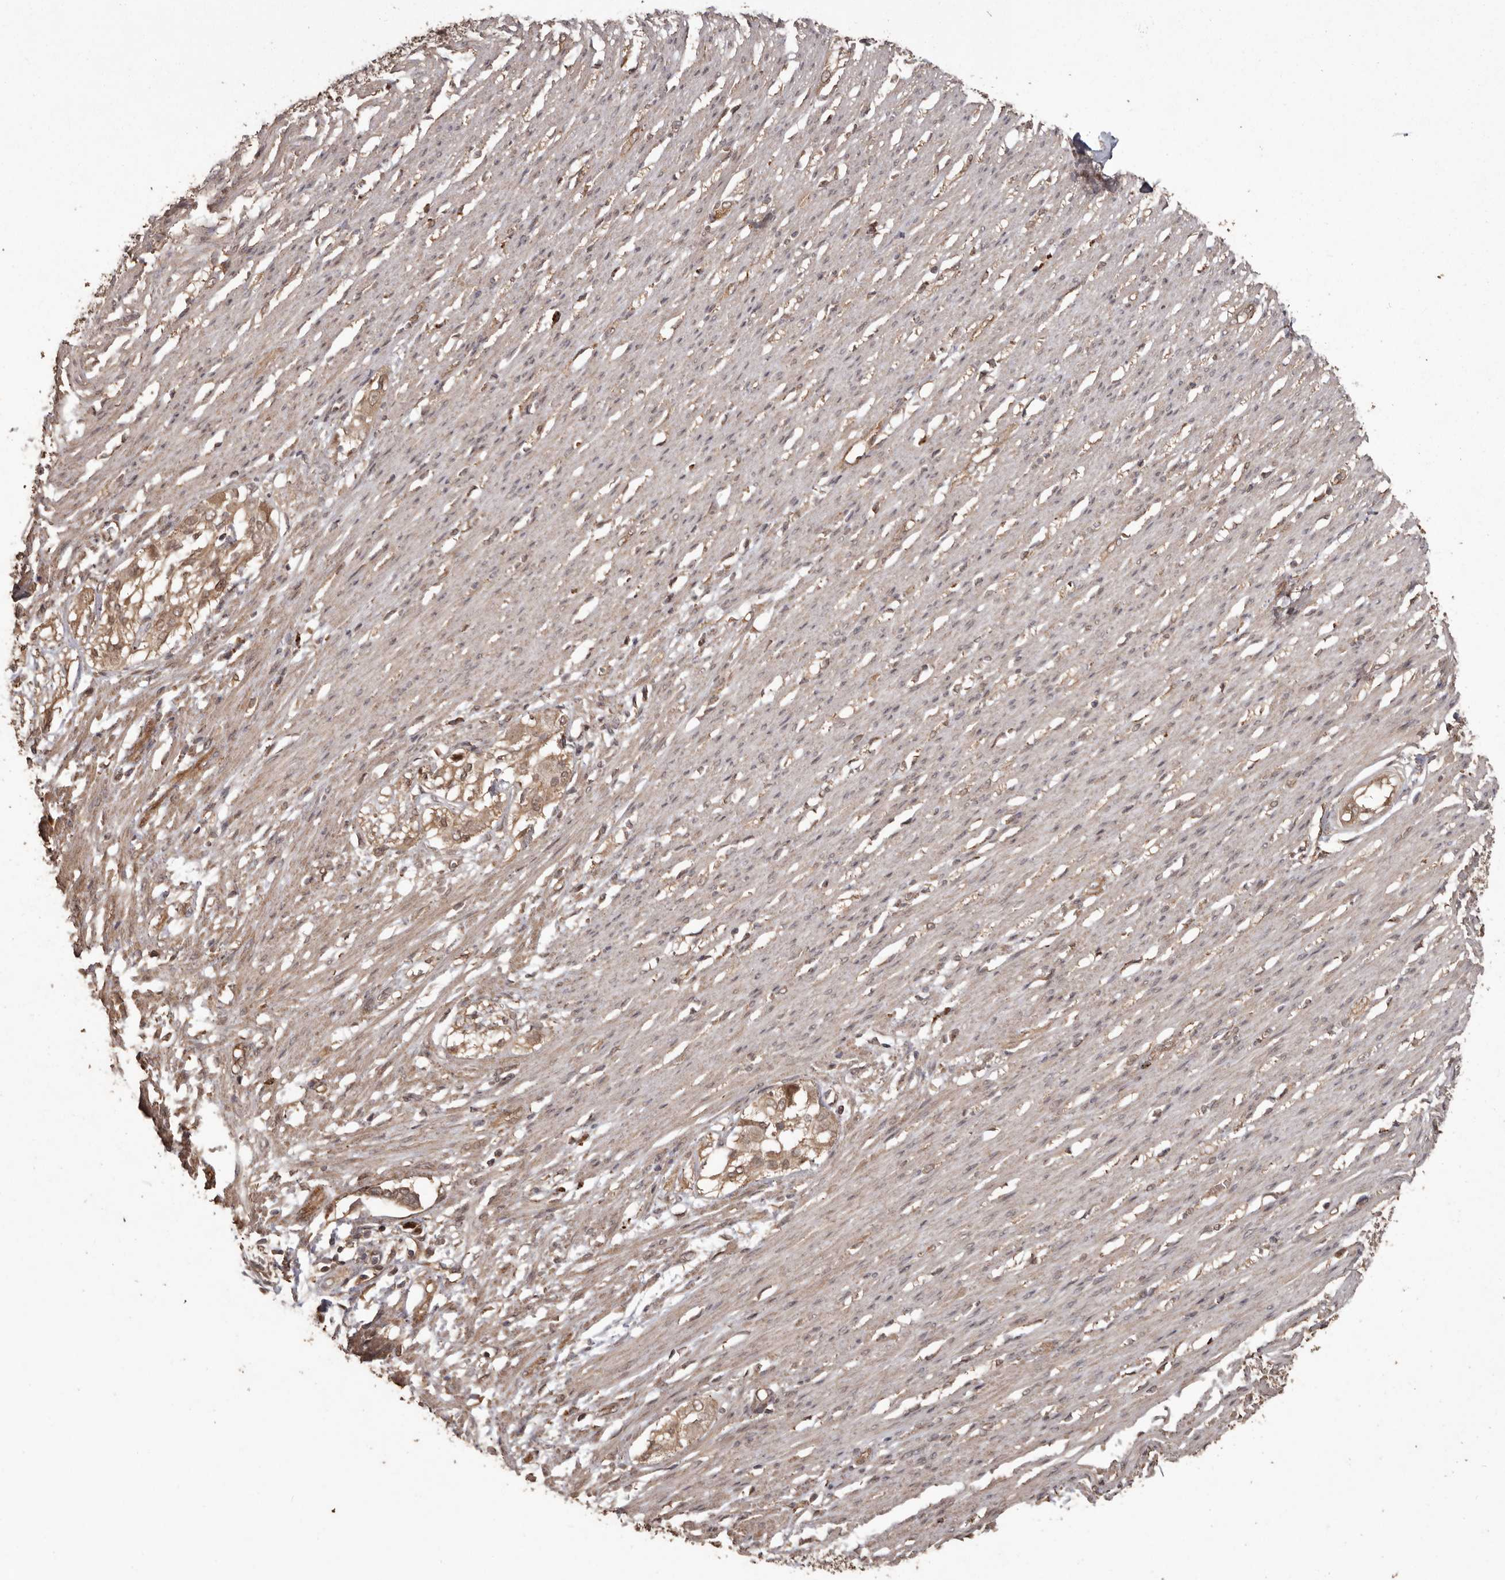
{"staining": {"intensity": "weak", "quantity": "25%-75%", "location": "cytoplasmic/membranous"}, "tissue": "smooth muscle", "cell_type": "Smooth muscle cells", "image_type": "normal", "snomed": [{"axis": "morphology", "description": "Normal tissue, NOS"}, {"axis": "morphology", "description": "Adenocarcinoma, NOS"}, {"axis": "topography", "description": "Colon"}, {"axis": "topography", "description": "Peripheral nerve tissue"}], "caption": "A high-resolution photomicrograph shows IHC staining of normal smooth muscle, which demonstrates weak cytoplasmic/membranous staining in about 25%-75% of smooth muscle cells.", "gene": "NUP43", "patient": {"sex": "male", "age": 14}}